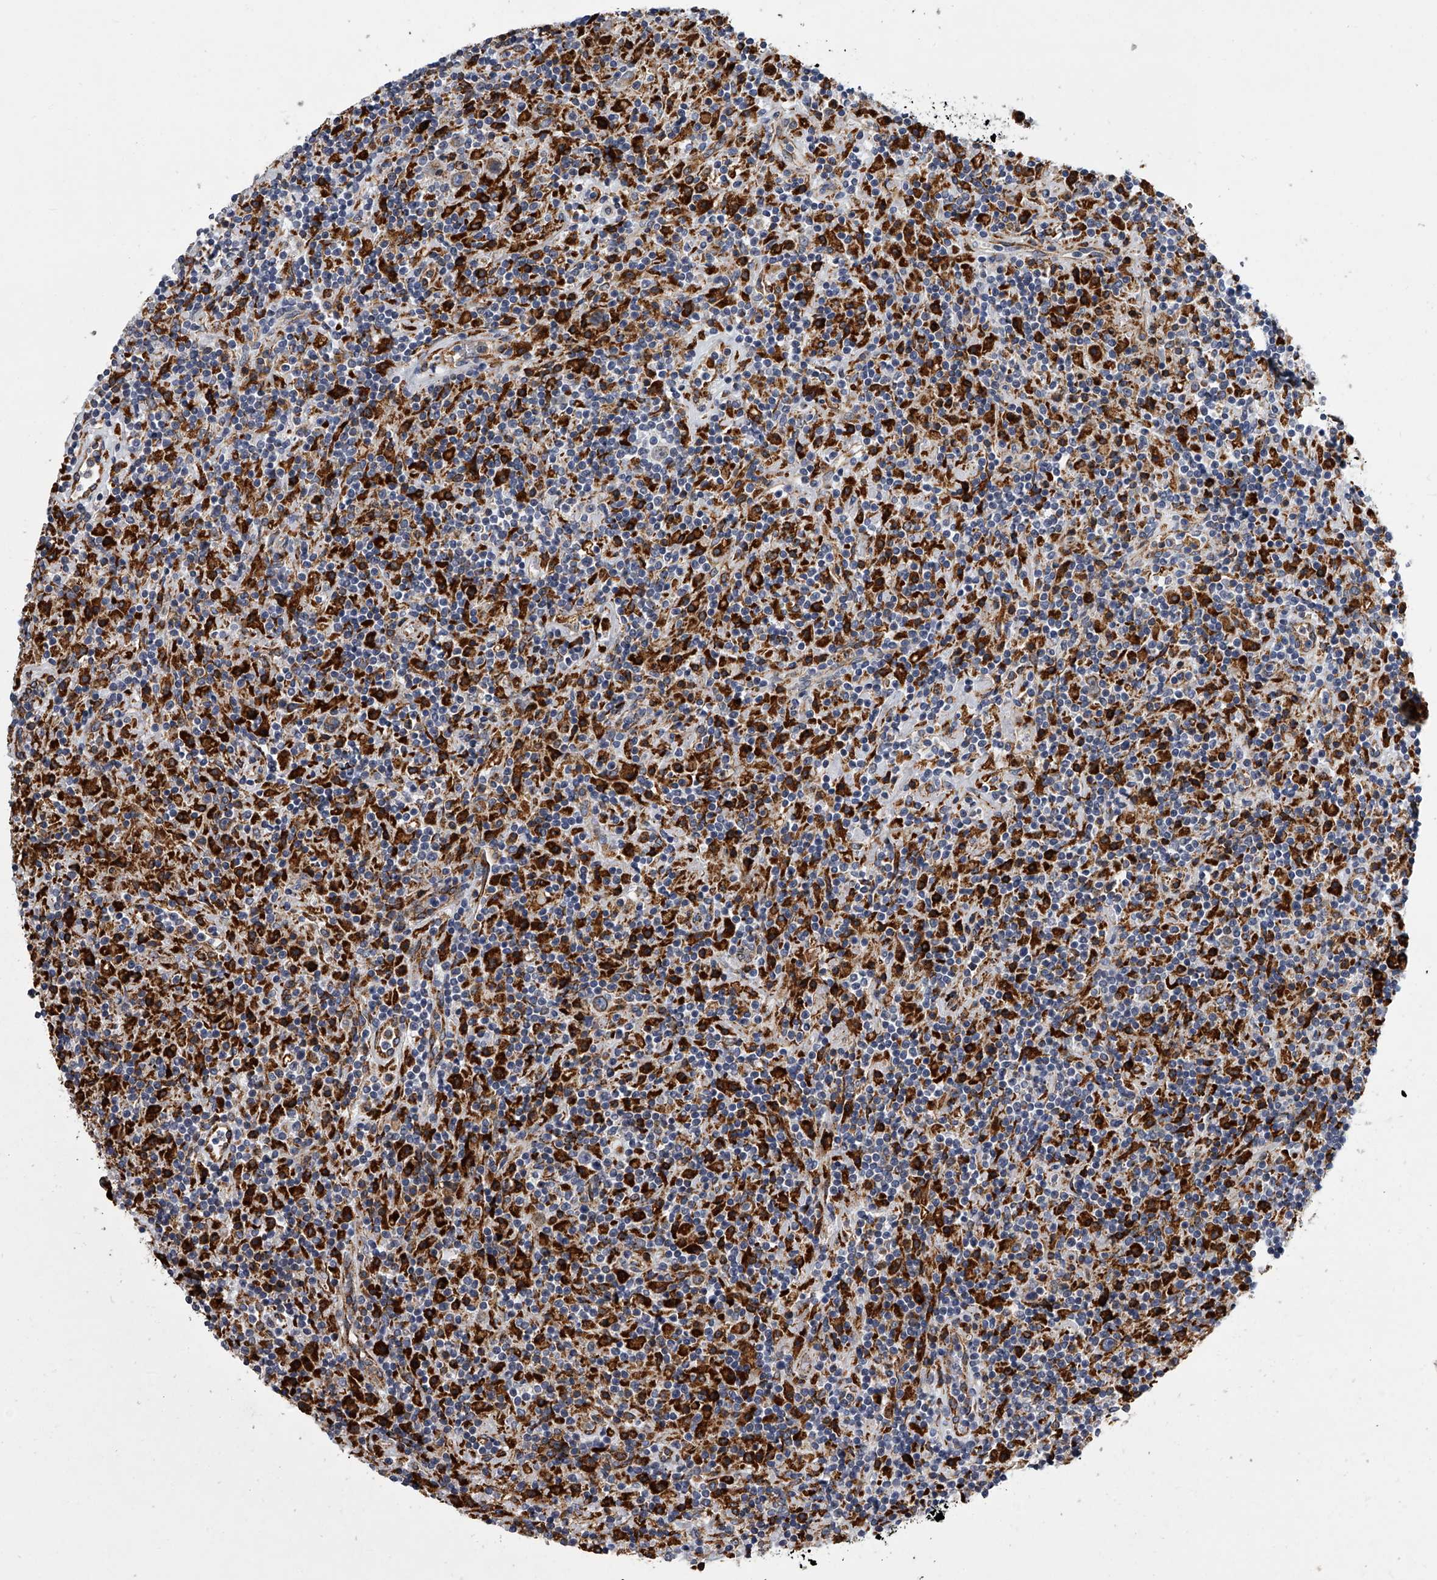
{"staining": {"intensity": "negative", "quantity": "none", "location": "none"}, "tissue": "lymphoma", "cell_type": "Tumor cells", "image_type": "cancer", "snomed": [{"axis": "morphology", "description": "Hodgkin's disease, NOS"}, {"axis": "topography", "description": "Lymph node"}], "caption": "This is an immunohistochemistry histopathology image of human lymphoma. There is no staining in tumor cells.", "gene": "TMEM63C", "patient": {"sex": "male", "age": 70}}